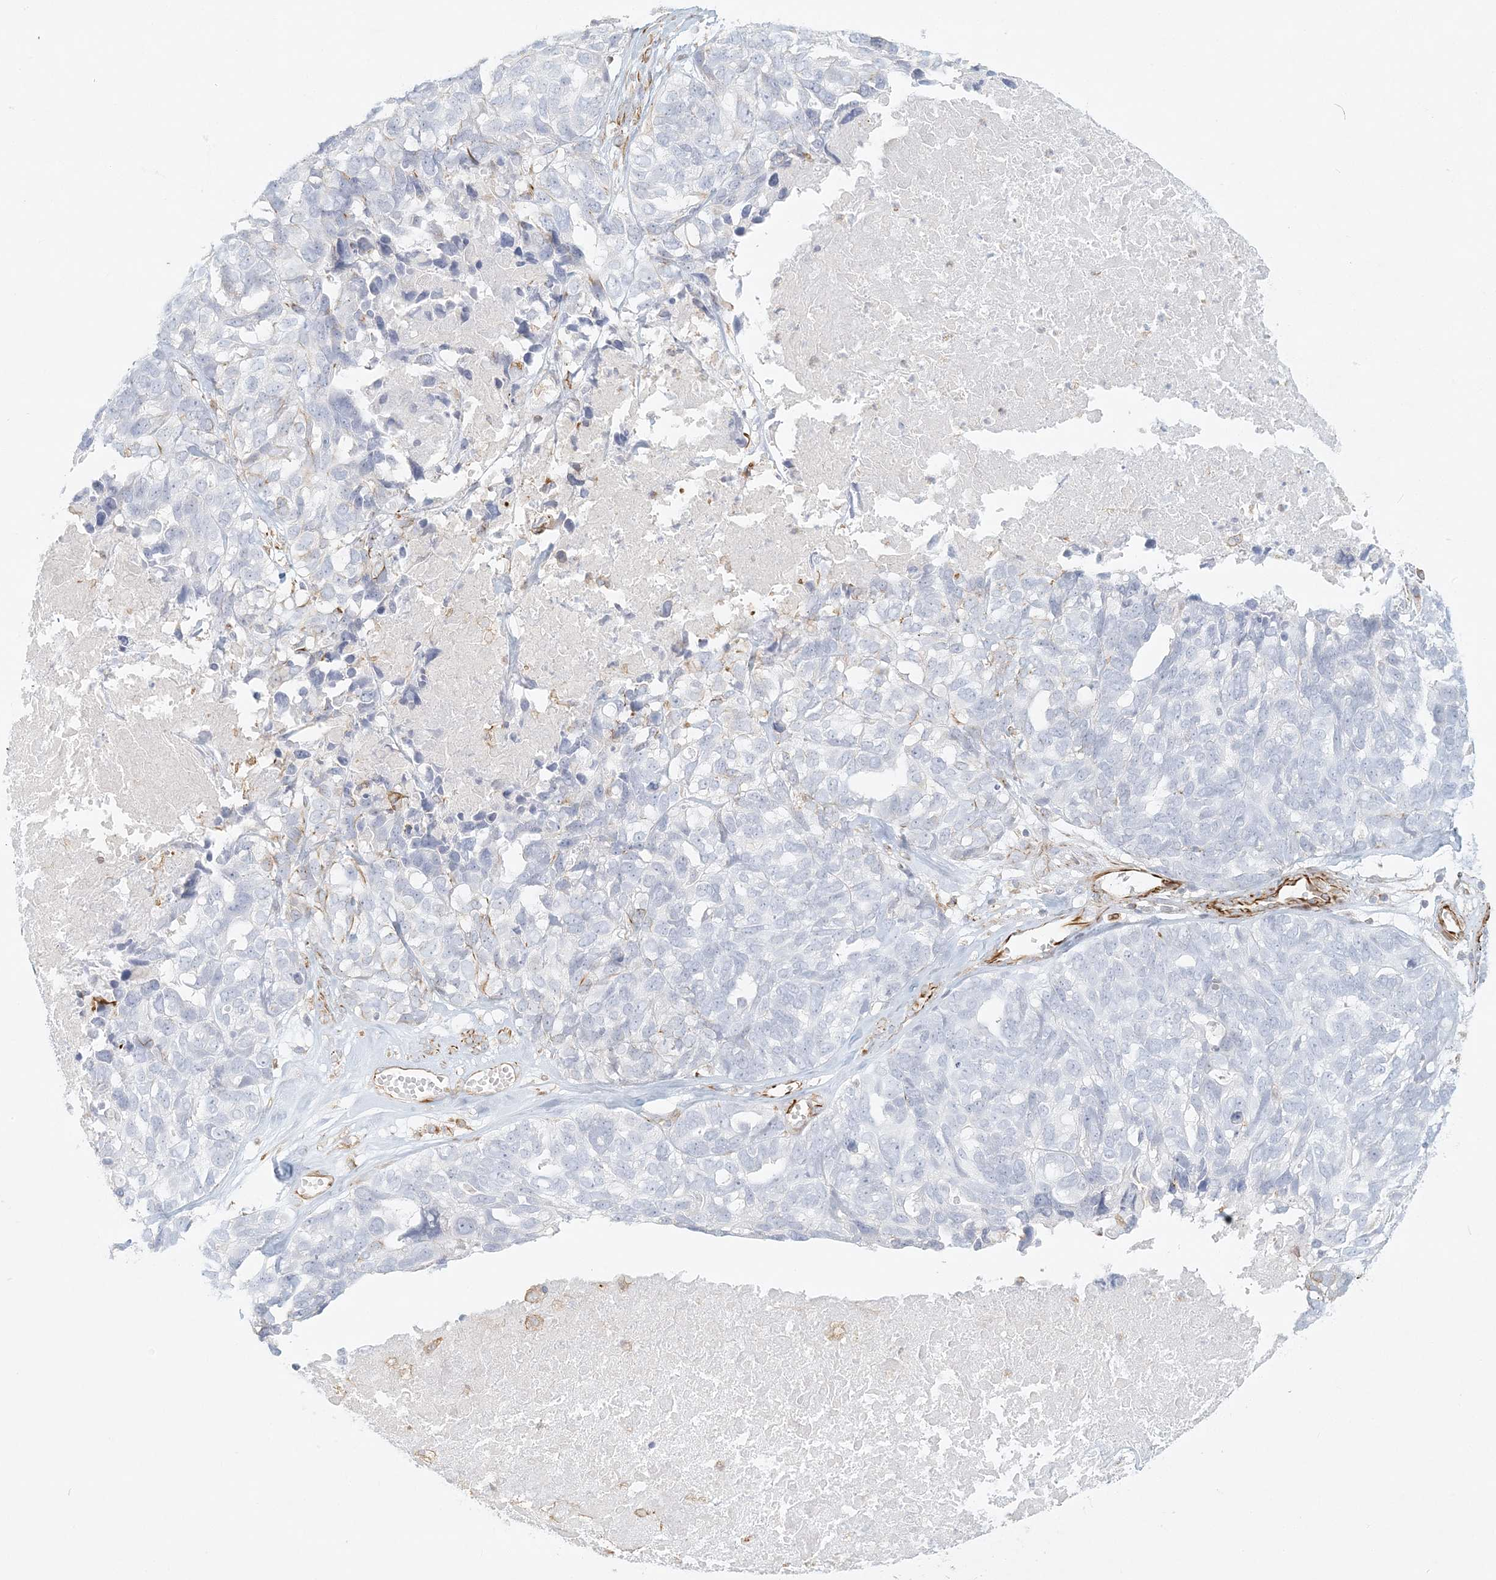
{"staining": {"intensity": "negative", "quantity": "none", "location": "none"}, "tissue": "ovarian cancer", "cell_type": "Tumor cells", "image_type": "cancer", "snomed": [{"axis": "morphology", "description": "Cystadenocarcinoma, serous, NOS"}, {"axis": "topography", "description": "Ovary"}], "caption": "The IHC micrograph has no significant staining in tumor cells of ovarian serous cystadenocarcinoma tissue.", "gene": "DMRTB1", "patient": {"sex": "female", "age": 79}}